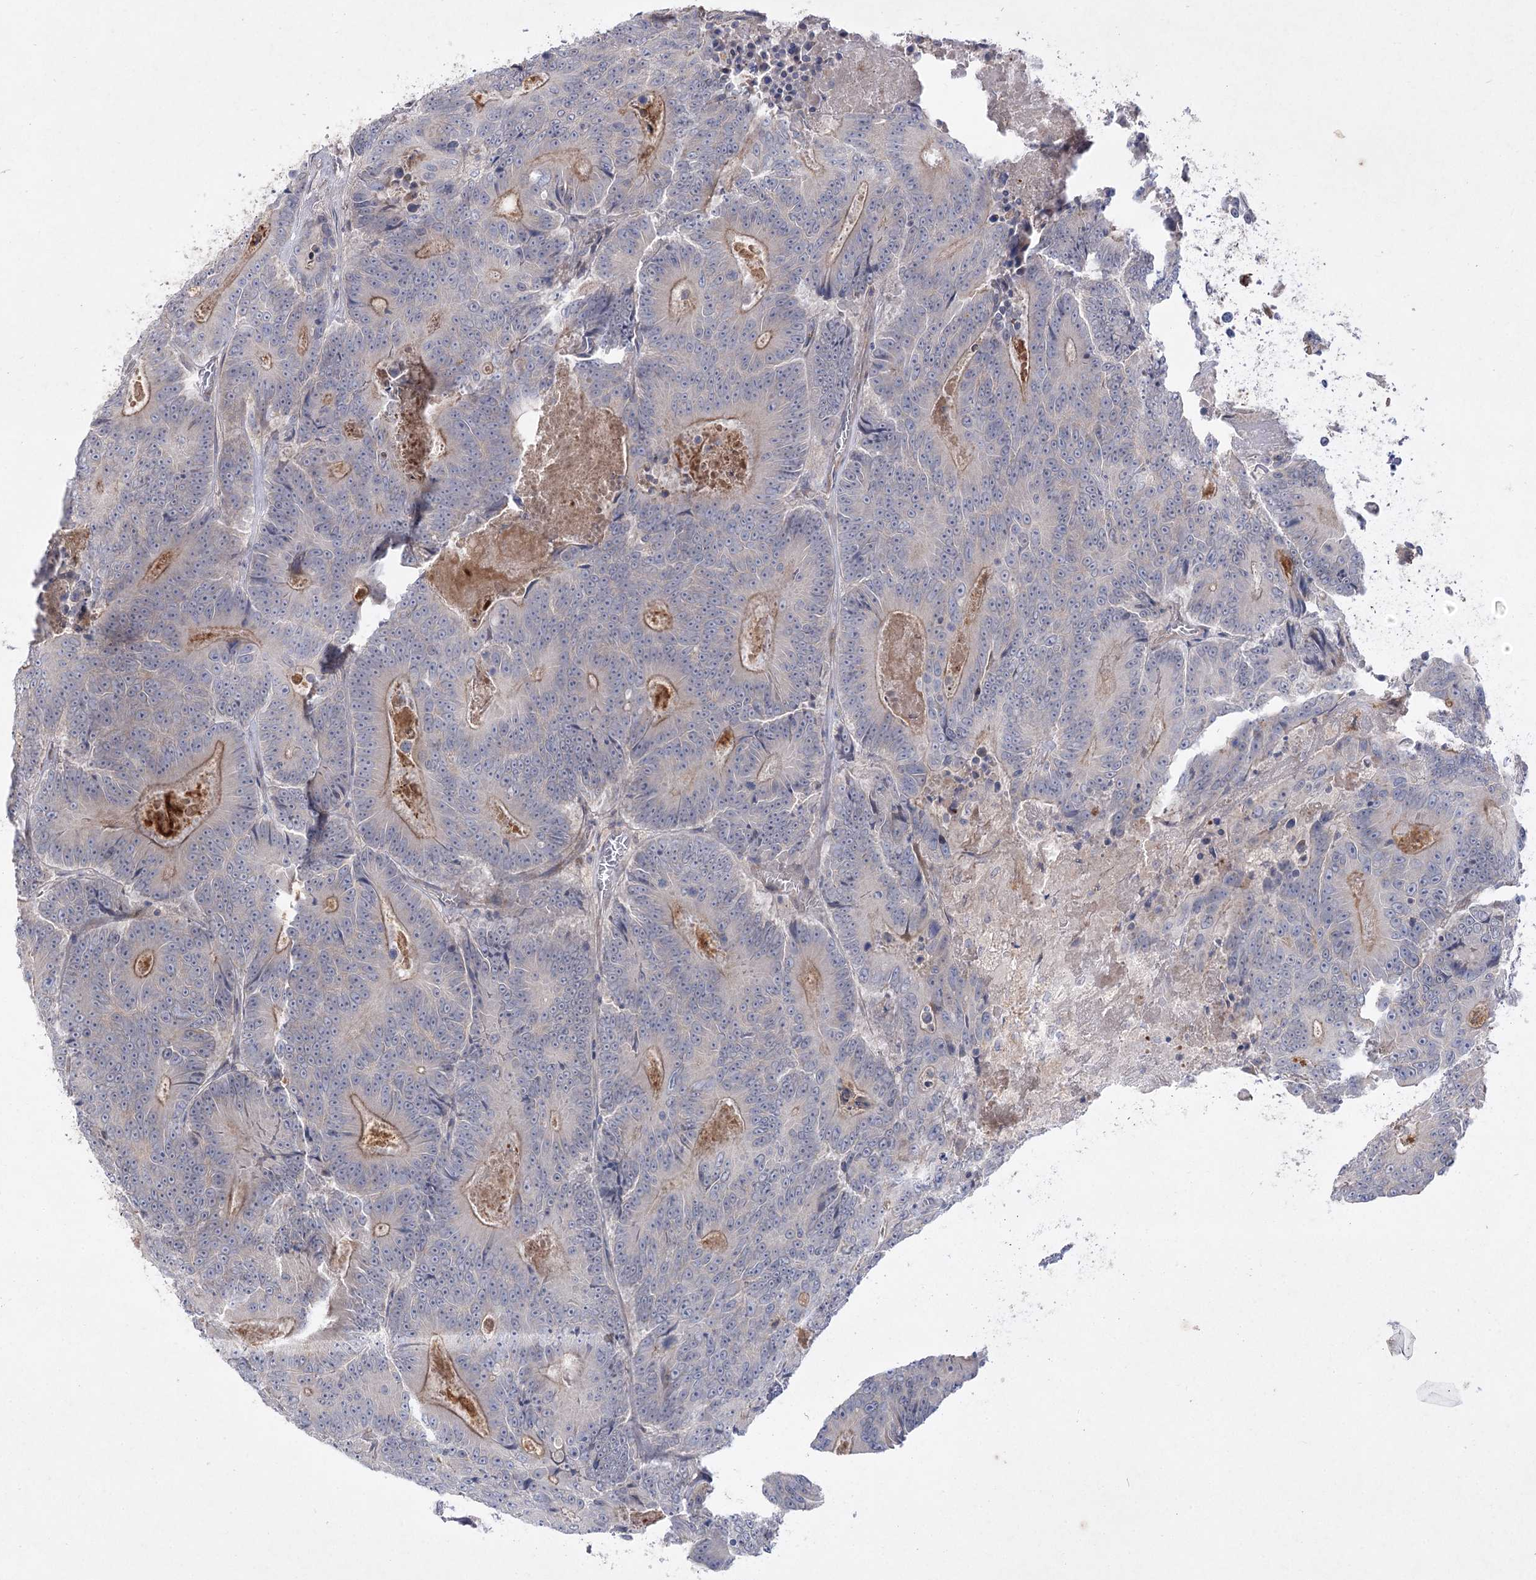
{"staining": {"intensity": "moderate", "quantity": "25%-75%", "location": "cytoplasmic/membranous"}, "tissue": "colorectal cancer", "cell_type": "Tumor cells", "image_type": "cancer", "snomed": [{"axis": "morphology", "description": "Adenocarcinoma, NOS"}, {"axis": "topography", "description": "Colon"}], "caption": "This photomicrograph exhibits adenocarcinoma (colorectal) stained with immunohistochemistry (IHC) to label a protein in brown. The cytoplasmic/membranous of tumor cells show moderate positivity for the protein. Nuclei are counter-stained blue.", "gene": "SH3BP5L", "patient": {"sex": "male", "age": 83}}